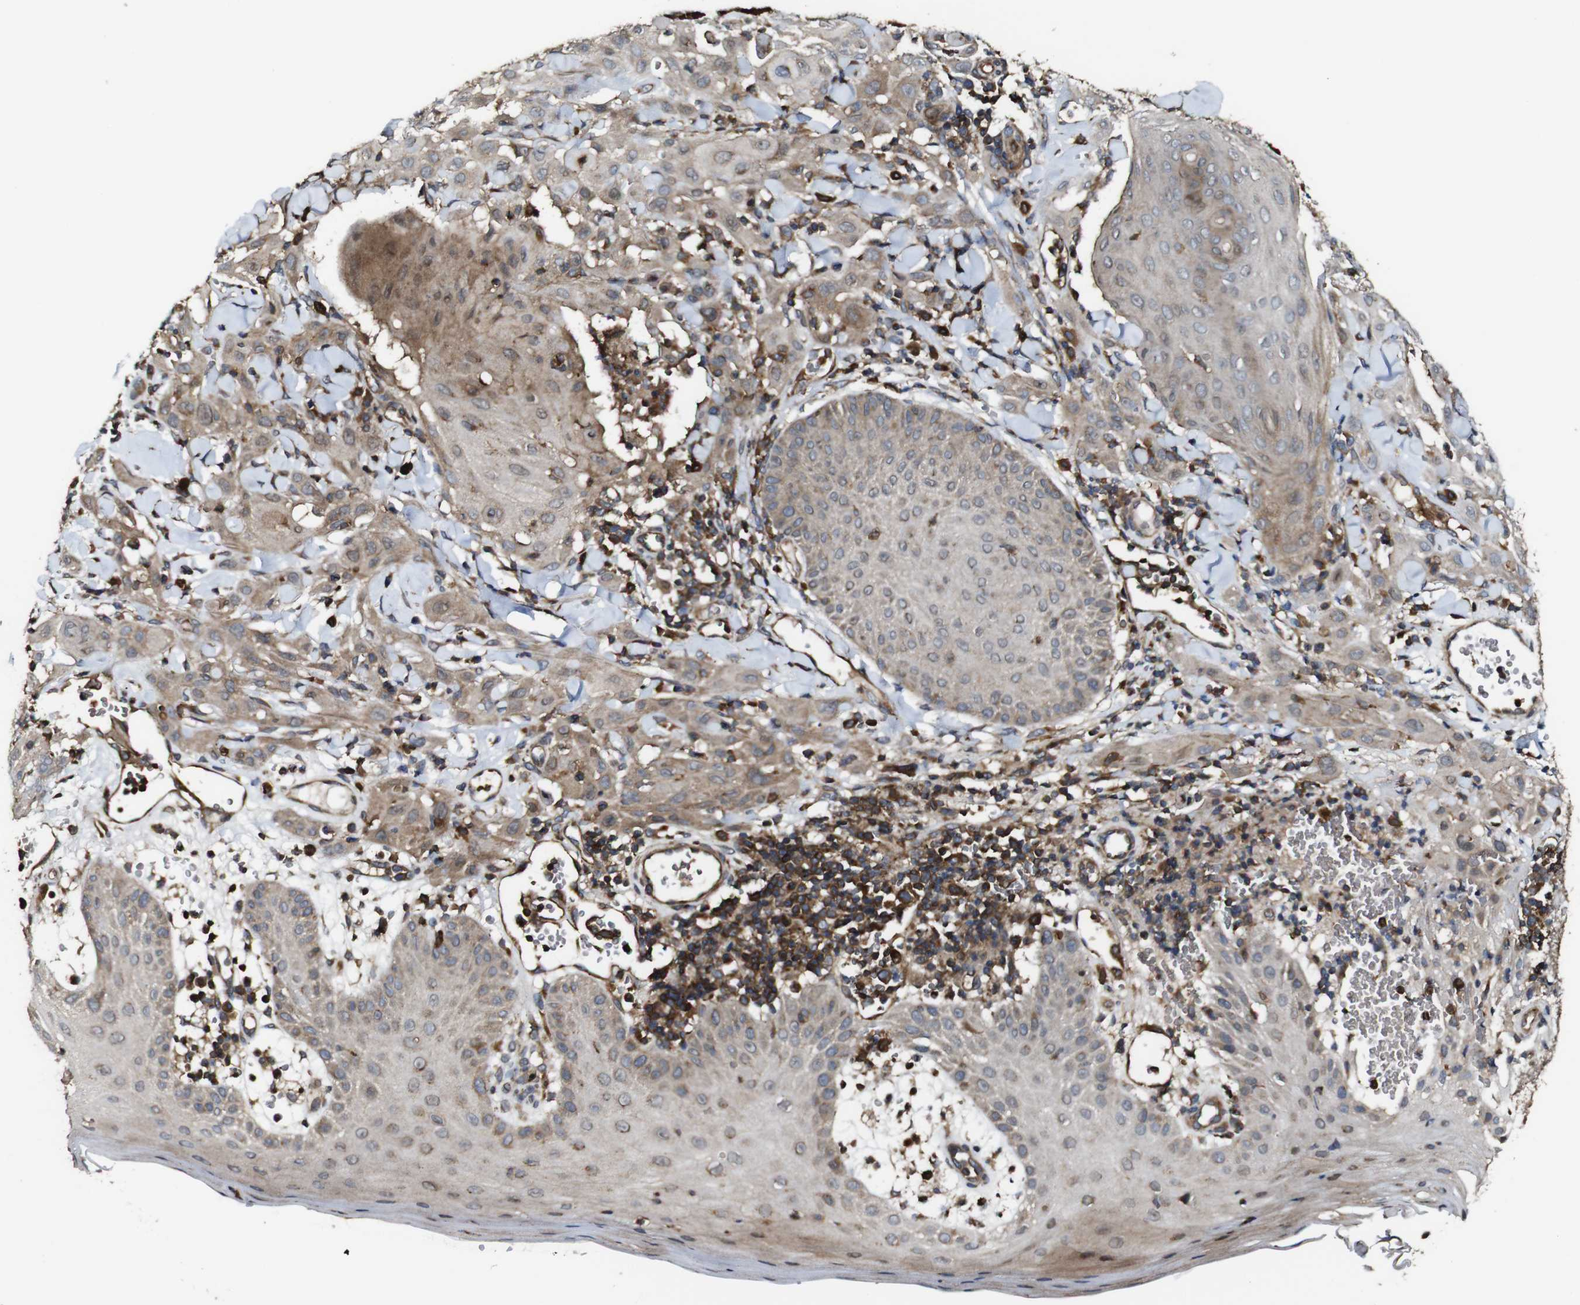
{"staining": {"intensity": "weak", "quantity": ">75%", "location": "cytoplasmic/membranous"}, "tissue": "skin cancer", "cell_type": "Tumor cells", "image_type": "cancer", "snomed": [{"axis": "morphology", "description": "Squamous cell carcinoma, NOS"}, {"axis": "topography", "description": "Skin"}], "caption": "A photomicrograph showing weak cytoplasmic/membranous positivity in approximately >75% of tumor cells in skin cancer, as visualized by brown immunohistochemical staining.", "gene": "TNIK", "patient": {"sex": "male", "age": 24}}